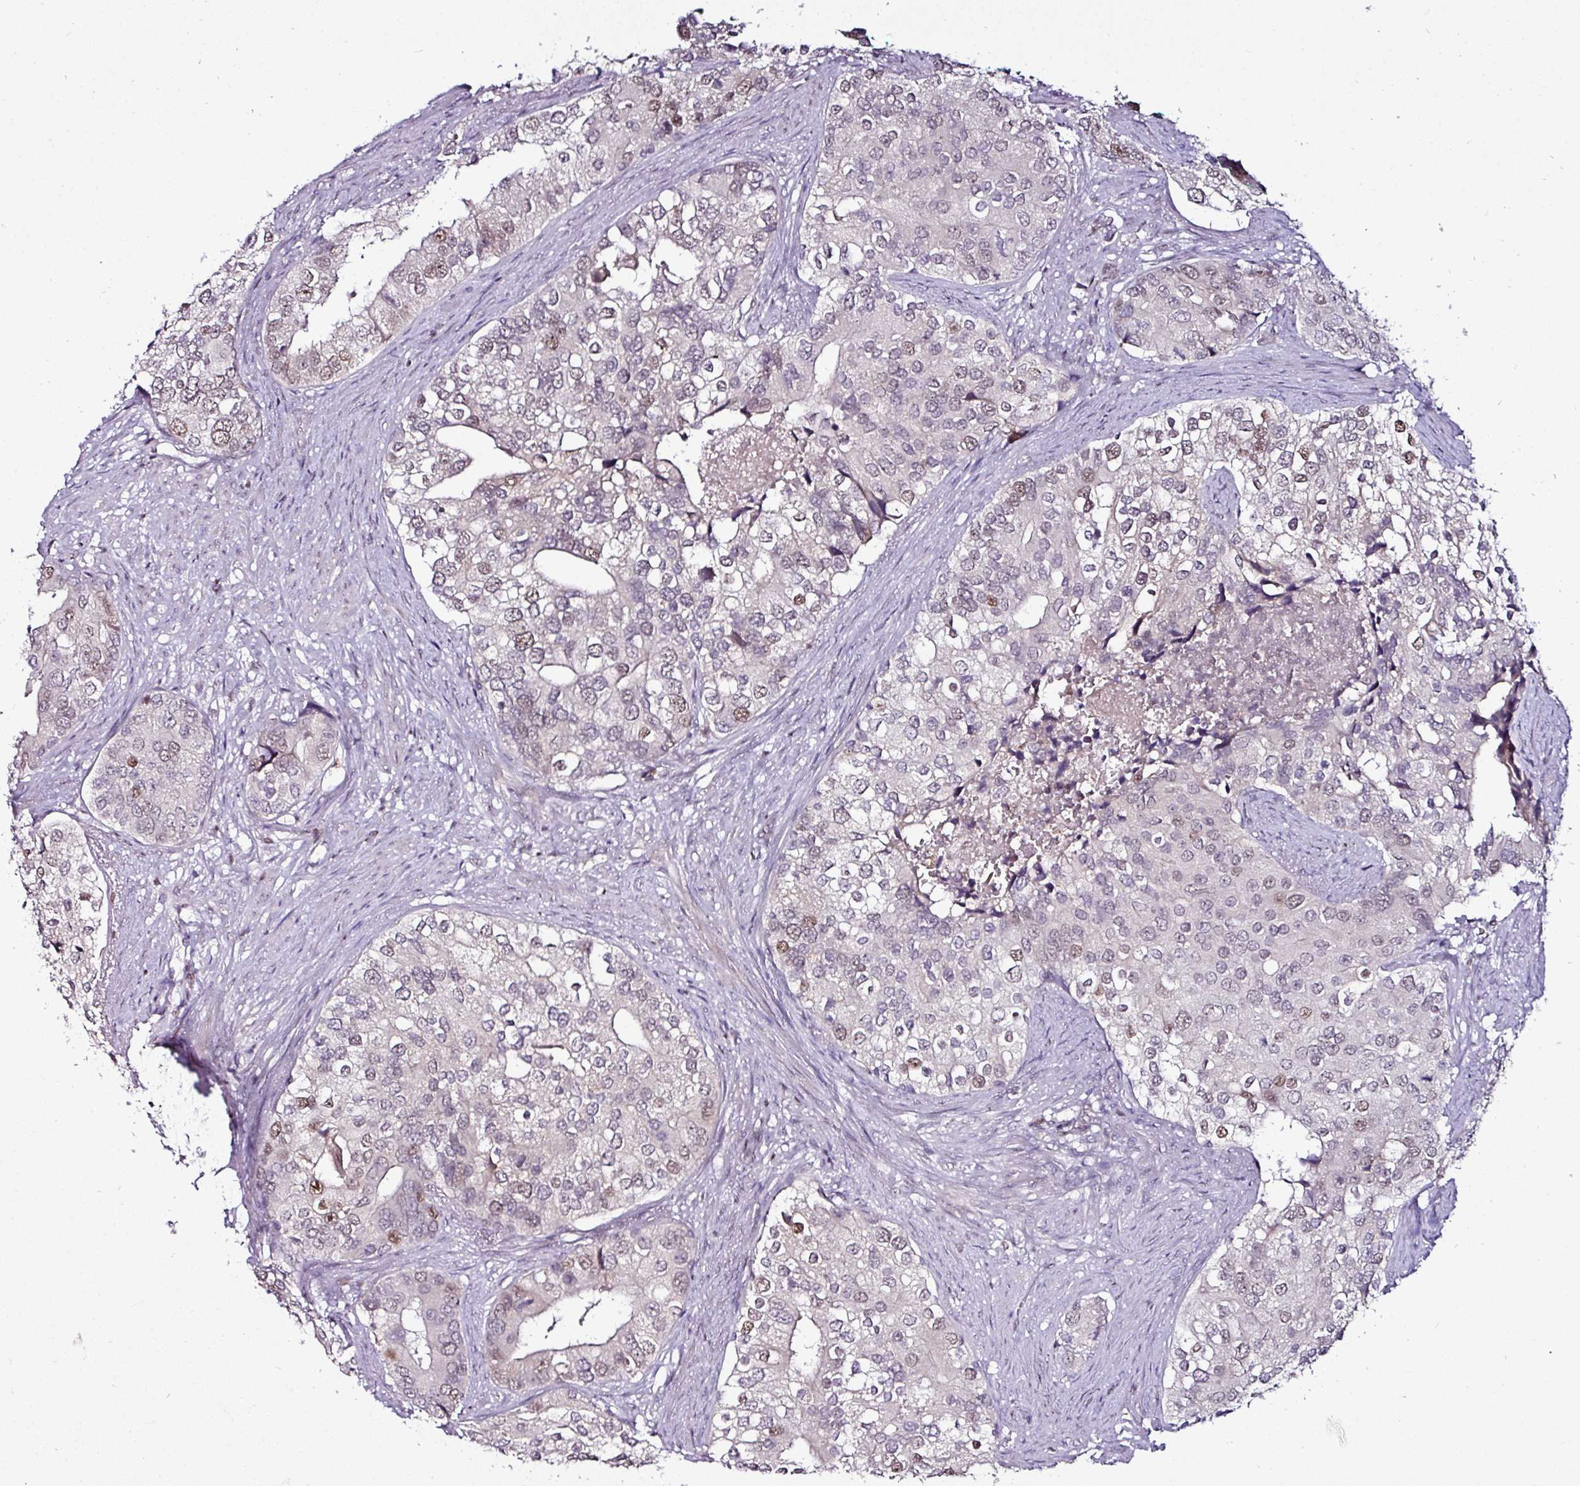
{"staining": {"intensity": "moderate", "quantity": "25%-75%", "location": "nuclear"}, "tissue": "prostate cancer", "cell_type": "Tumor cells", "image_type": "cancer", "snomed": [{"axis": "morphology", "description": "Adenocarcinoma, High grade"}, {"axis": "topography", "description": "Prostate"}], "caption": "Protein expression analysis of prostate cancer demonstrates moderate nuclear positivity in approximately 25%-75% of tumor cells. (IHC, brightfield microscopy, high magnification).", "gene": "KLF16", "patient": {"sex": "male", "age": 62}}